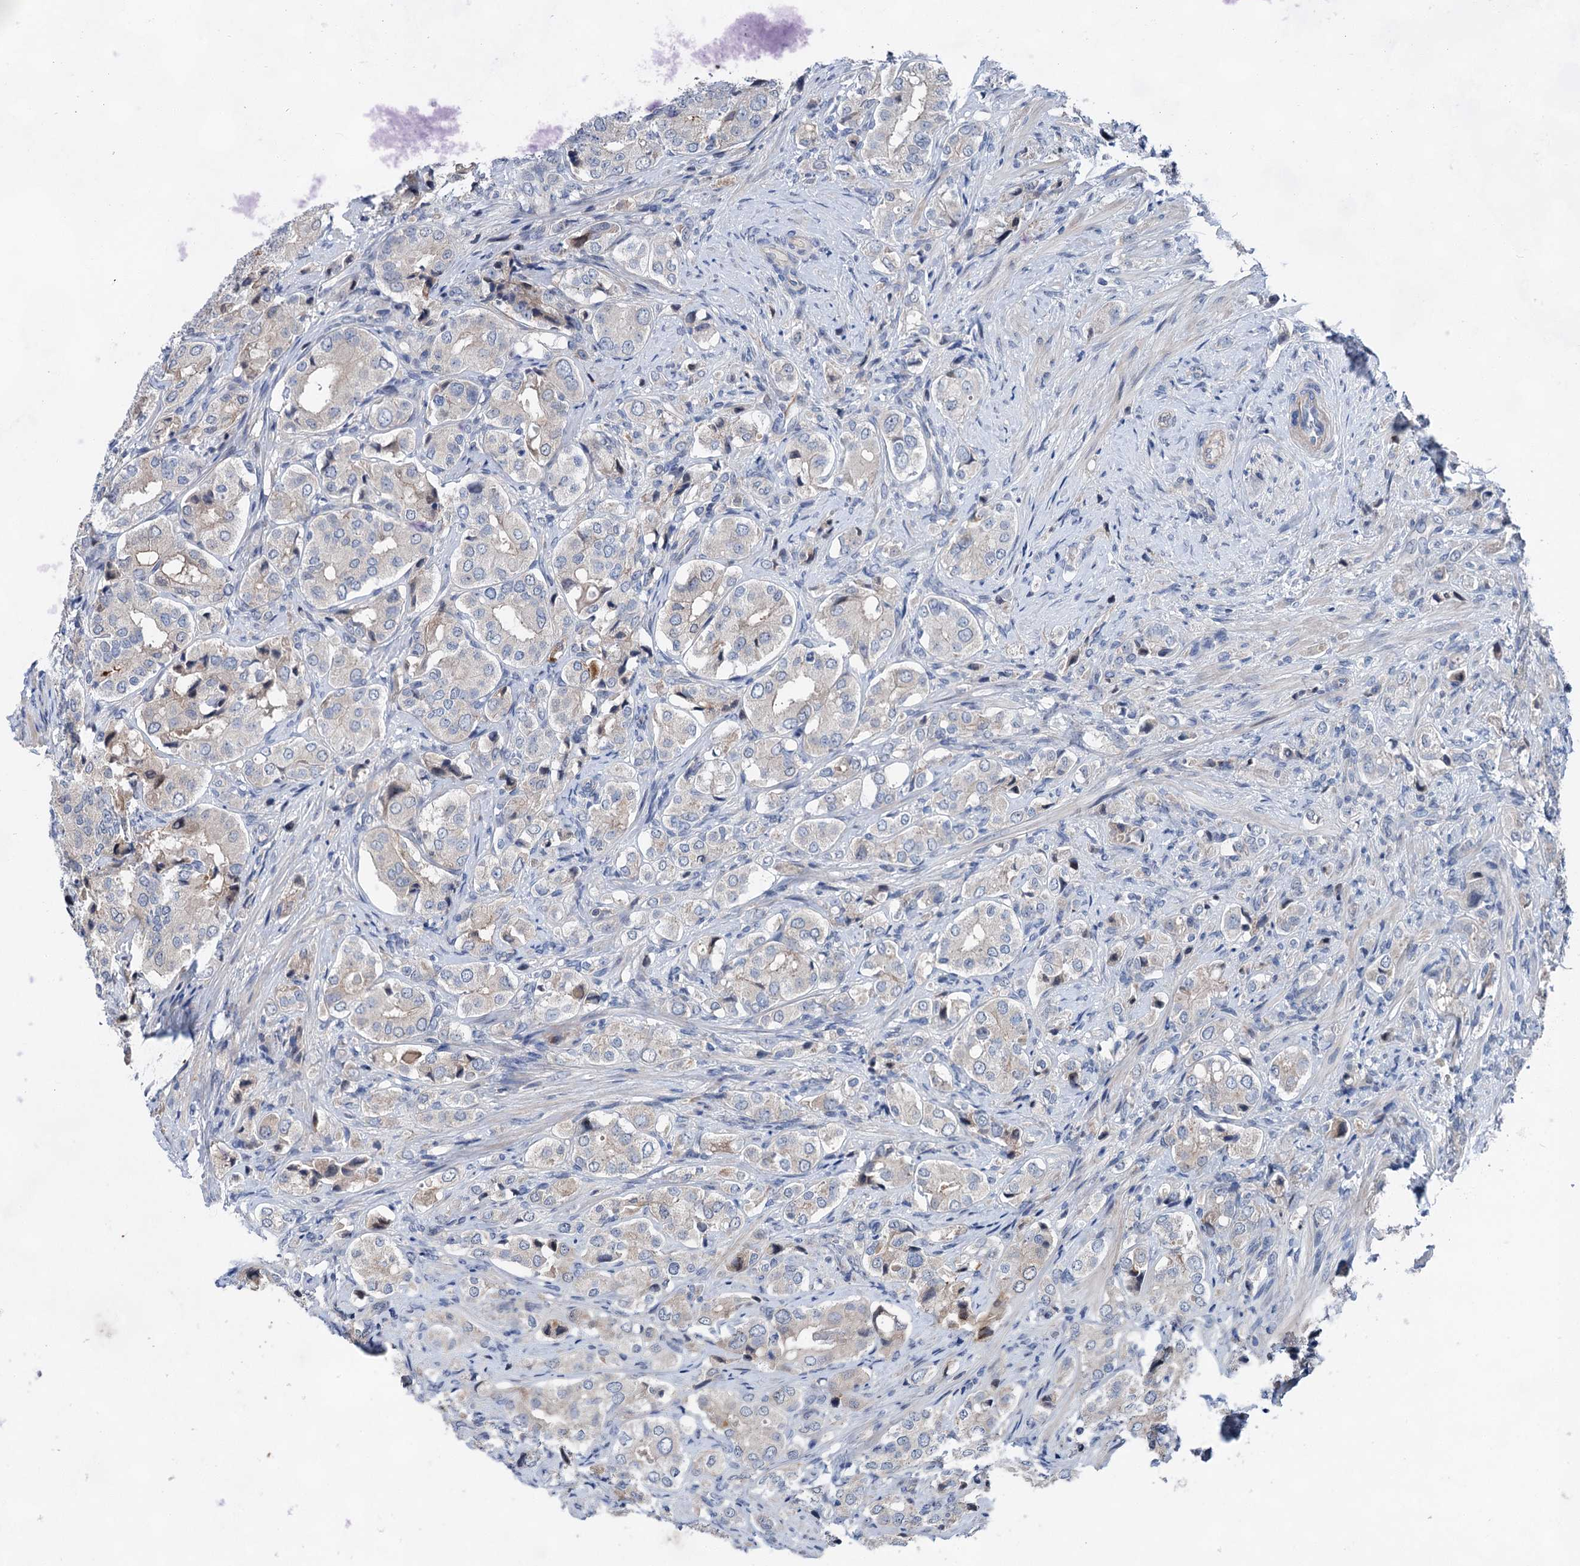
{"staining": {"intensity": "negative", "quantity": "none", "location": "none"}, "tissue": "prostate cancer", "cell_type": "Tumor cells", "image_type": "cancer", "snomed": [{"axis": "morphology", "description": "Adenocarcinoma, High grade"}, {"axis": "topography", "description": "Prostate"}], "caption": "Tumor cells are negative for protein expression in human prostate adenocarcinoma (high-grade).", "gene": "MORN3", "patient": {"sex": "male", "age": 65}}